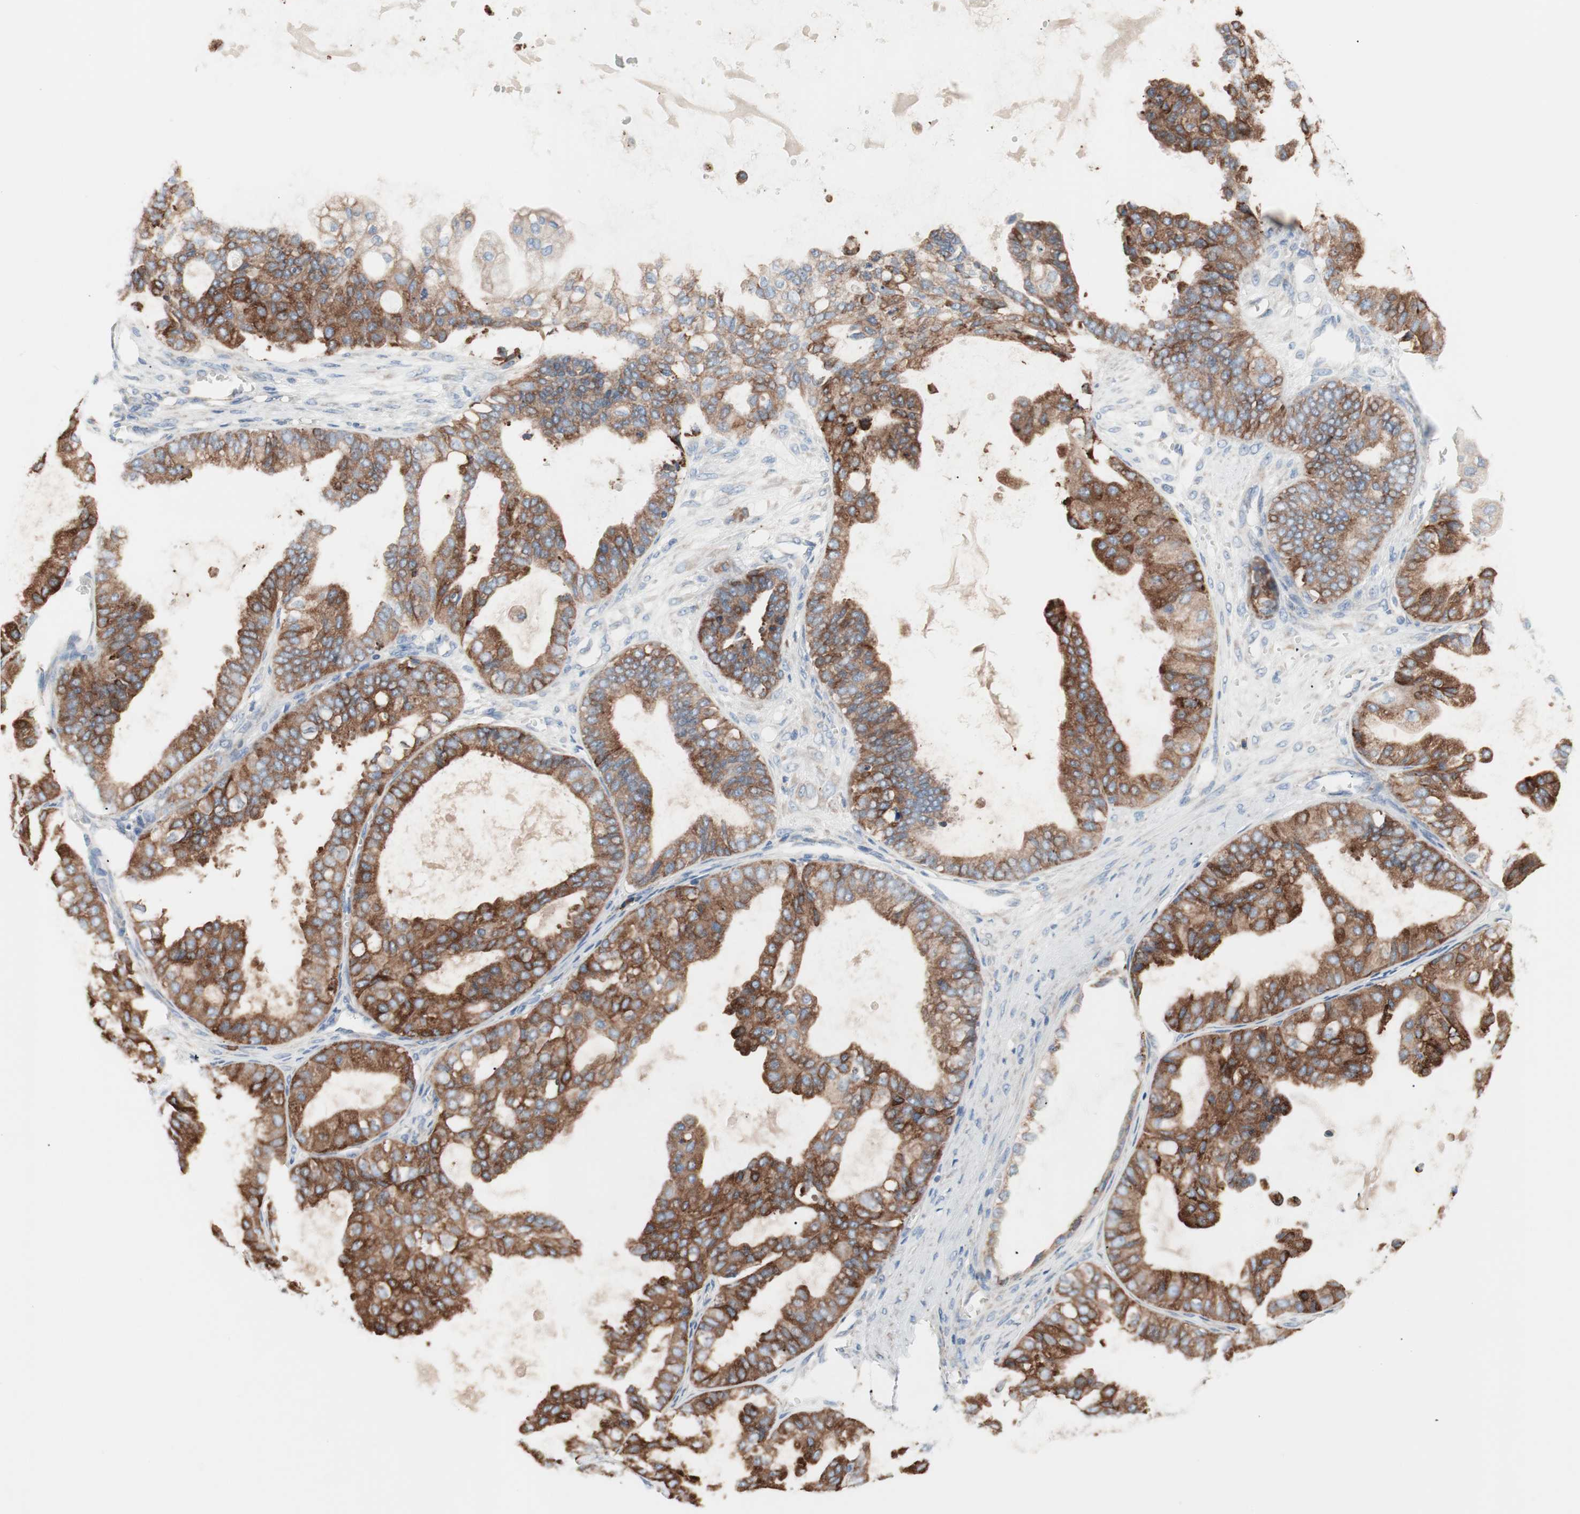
{"staining": {"intensity": "moderate", "quantity": ">75%", "location": "cytoplasmic/membranous"}, "tissue": "ovarian cancer", "cell_type": "Tumor cells", "image_type": "cancer", "snomed": [{"axis": "morphology", "description": "Carcinoma, NOS"}, {"axis": "morphology", "description": "Carcinoma, endometroid"}, {"axis": "topography", "description": "Ovary"}], "caption": "A high-resolution histopathology image shows immunohistochemistry staining of ovarian cancer (carcinoma), which demonstrates moderate cytoplasmic/membranous expression in about >75% of tumor cells. (brown staining indicates protein expression, while blue staining denotes nuclei).", "gene": "SLC27A4", "patient": {"sex": "female", "age": 50}}